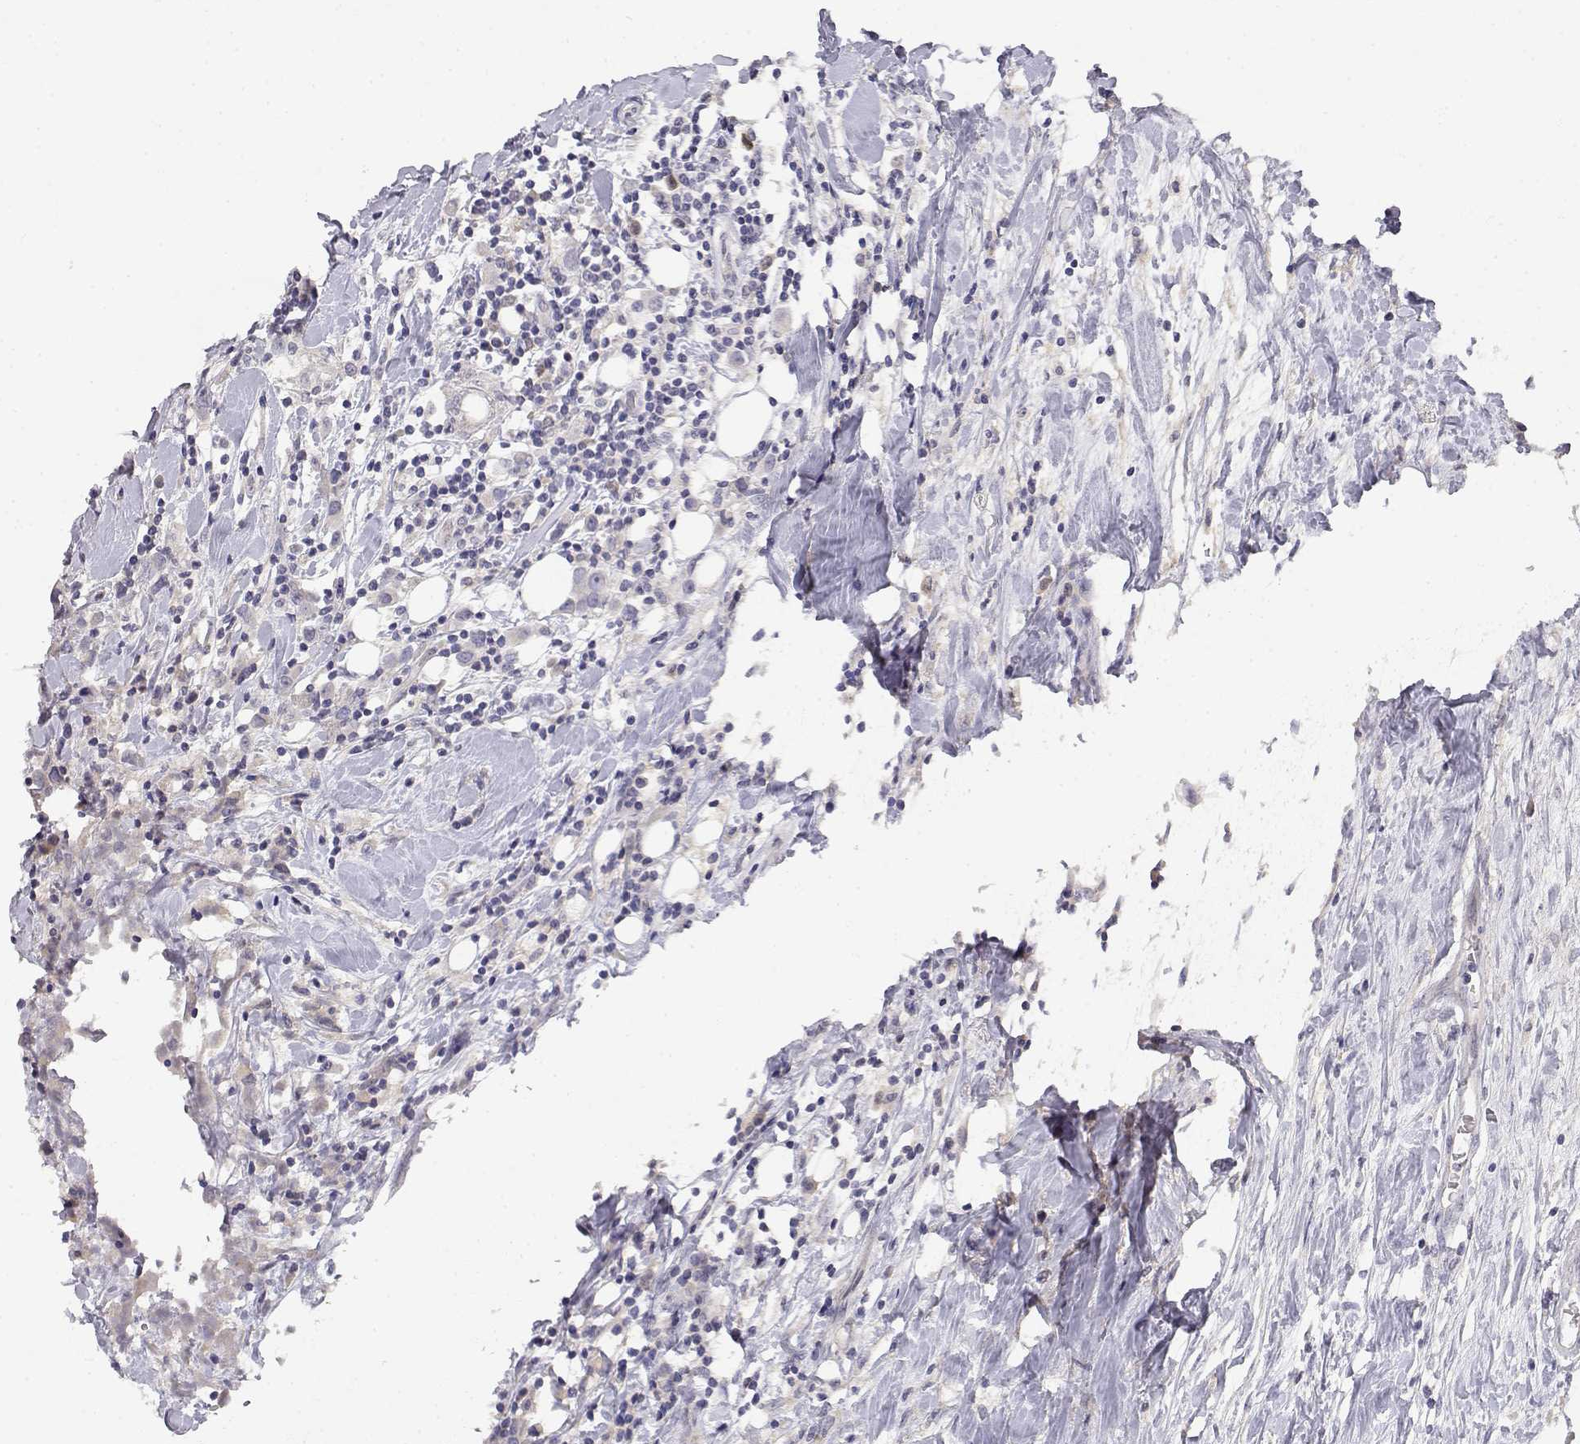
{"staining": {"intensity": "negative", "quantity": "none", "location": "none"}, "tissue": "breast cancer", "cell_type": "Tumor cells", "image_type": "cancer", "snomed": [{"axis": "morphology", "description": "Duct carcinoma"}, {"axis": "topography", "description": "Breast"}], "caption": "Breast cancer (invasive ductal carcinoma) was stained to show a protein in brown. There is no significant expression in tumor cells.", "gene": "ADA", "patient": {"sex": "female", "age": 61}}